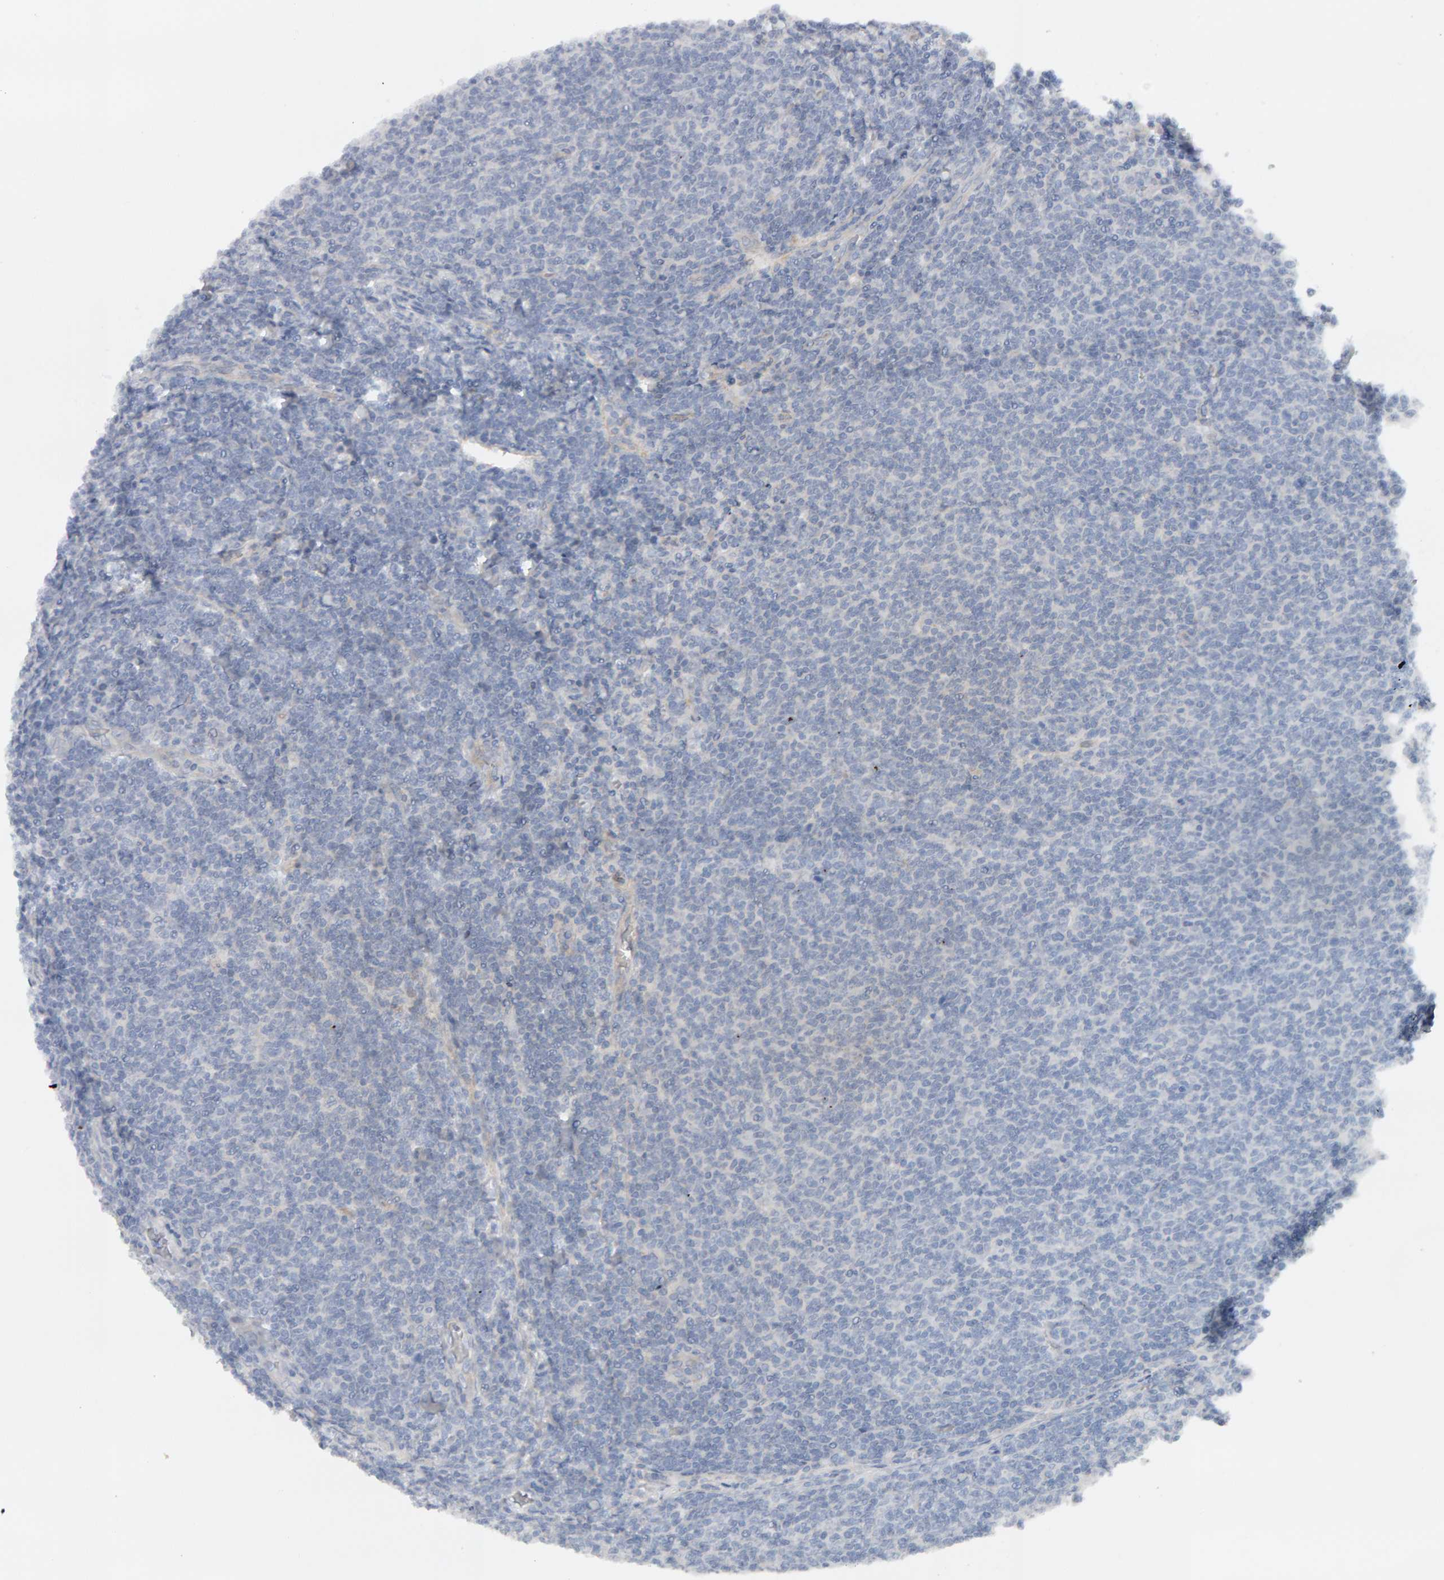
{"staining": {"intensity": "negative", "quantity": "none", "location": "none"}, "tissue": "lymphoma", "cell_type": "Tumor cells", "image_type": "cancer", "snomed": [{"axis": "morphology", "description": "Malignant lymphoma, non-Hodgkin's type, Low grade"}, {"axis": "topography", "description": "Lymph node"}], "caption": "Immunohistochemistry (IHC) of malignant lymphoma, non-Hodgkin's type (low-grade) reveals no expression in tumor cells.", "gene": "PPP1R16A", "patient": {"sex": "male", "age": 66}}